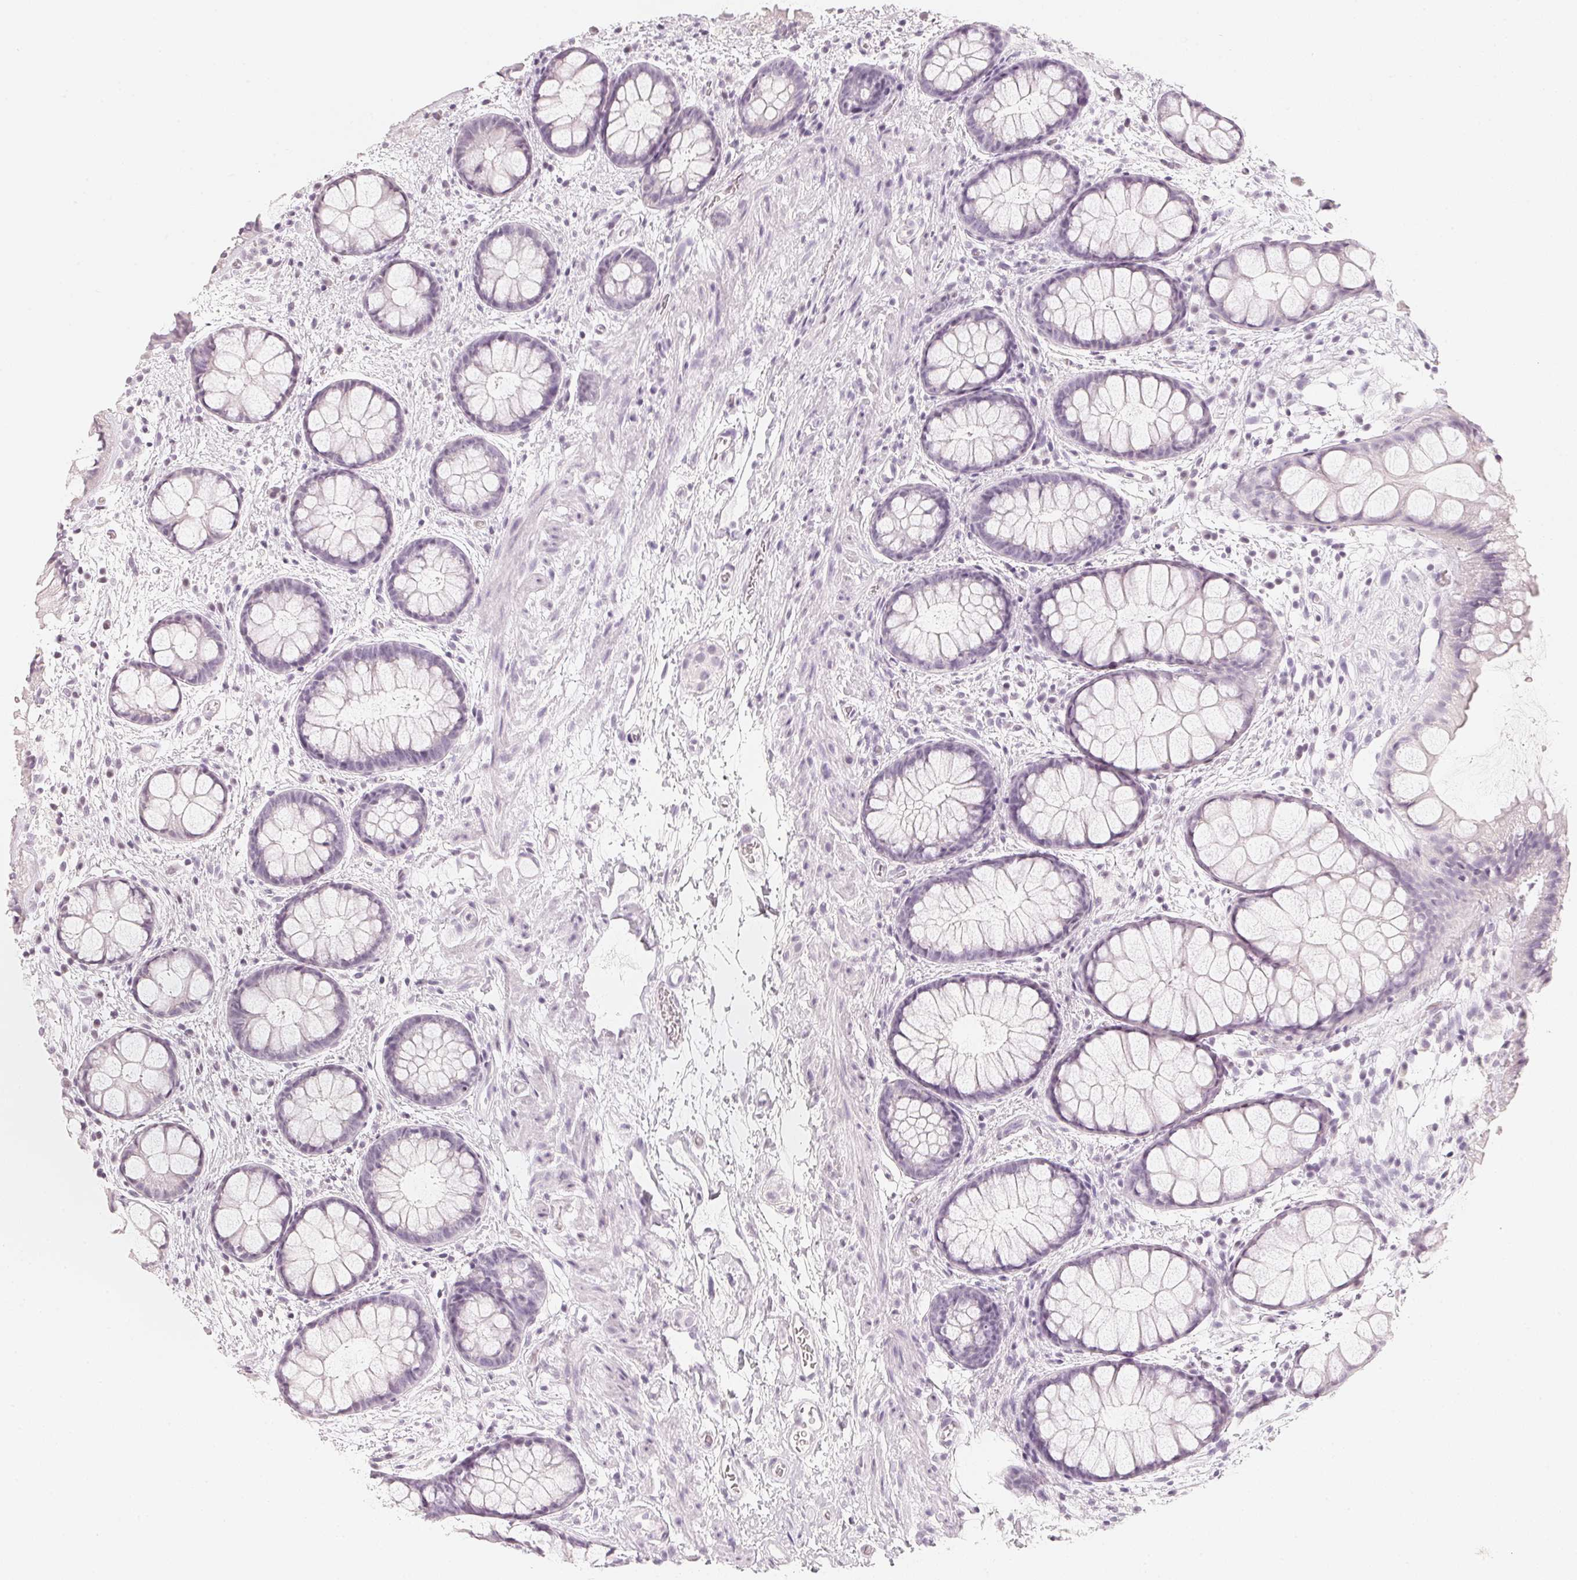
{"staining": {"intensity": "negative", "quantity": "none", "location": "none"}, "tissue": "rectum", "cell_type": "Glandular cells", "image_type": "normal", "snomed": [{"axis": "morphology", "description": "Normal tissue, NOS"}, {"axis": "topography", "description": "Rectum"}], "caption": "DAB immunohistochemical staining of unremarkable rectum shows no significant expression in glandular cells. (Brightfield microscopy of DAB (3,3'-diaminobenzidine) IHC at high magnification).", "gene": "SLC22A8", "patient": {"sex": "female", "age": 62}}